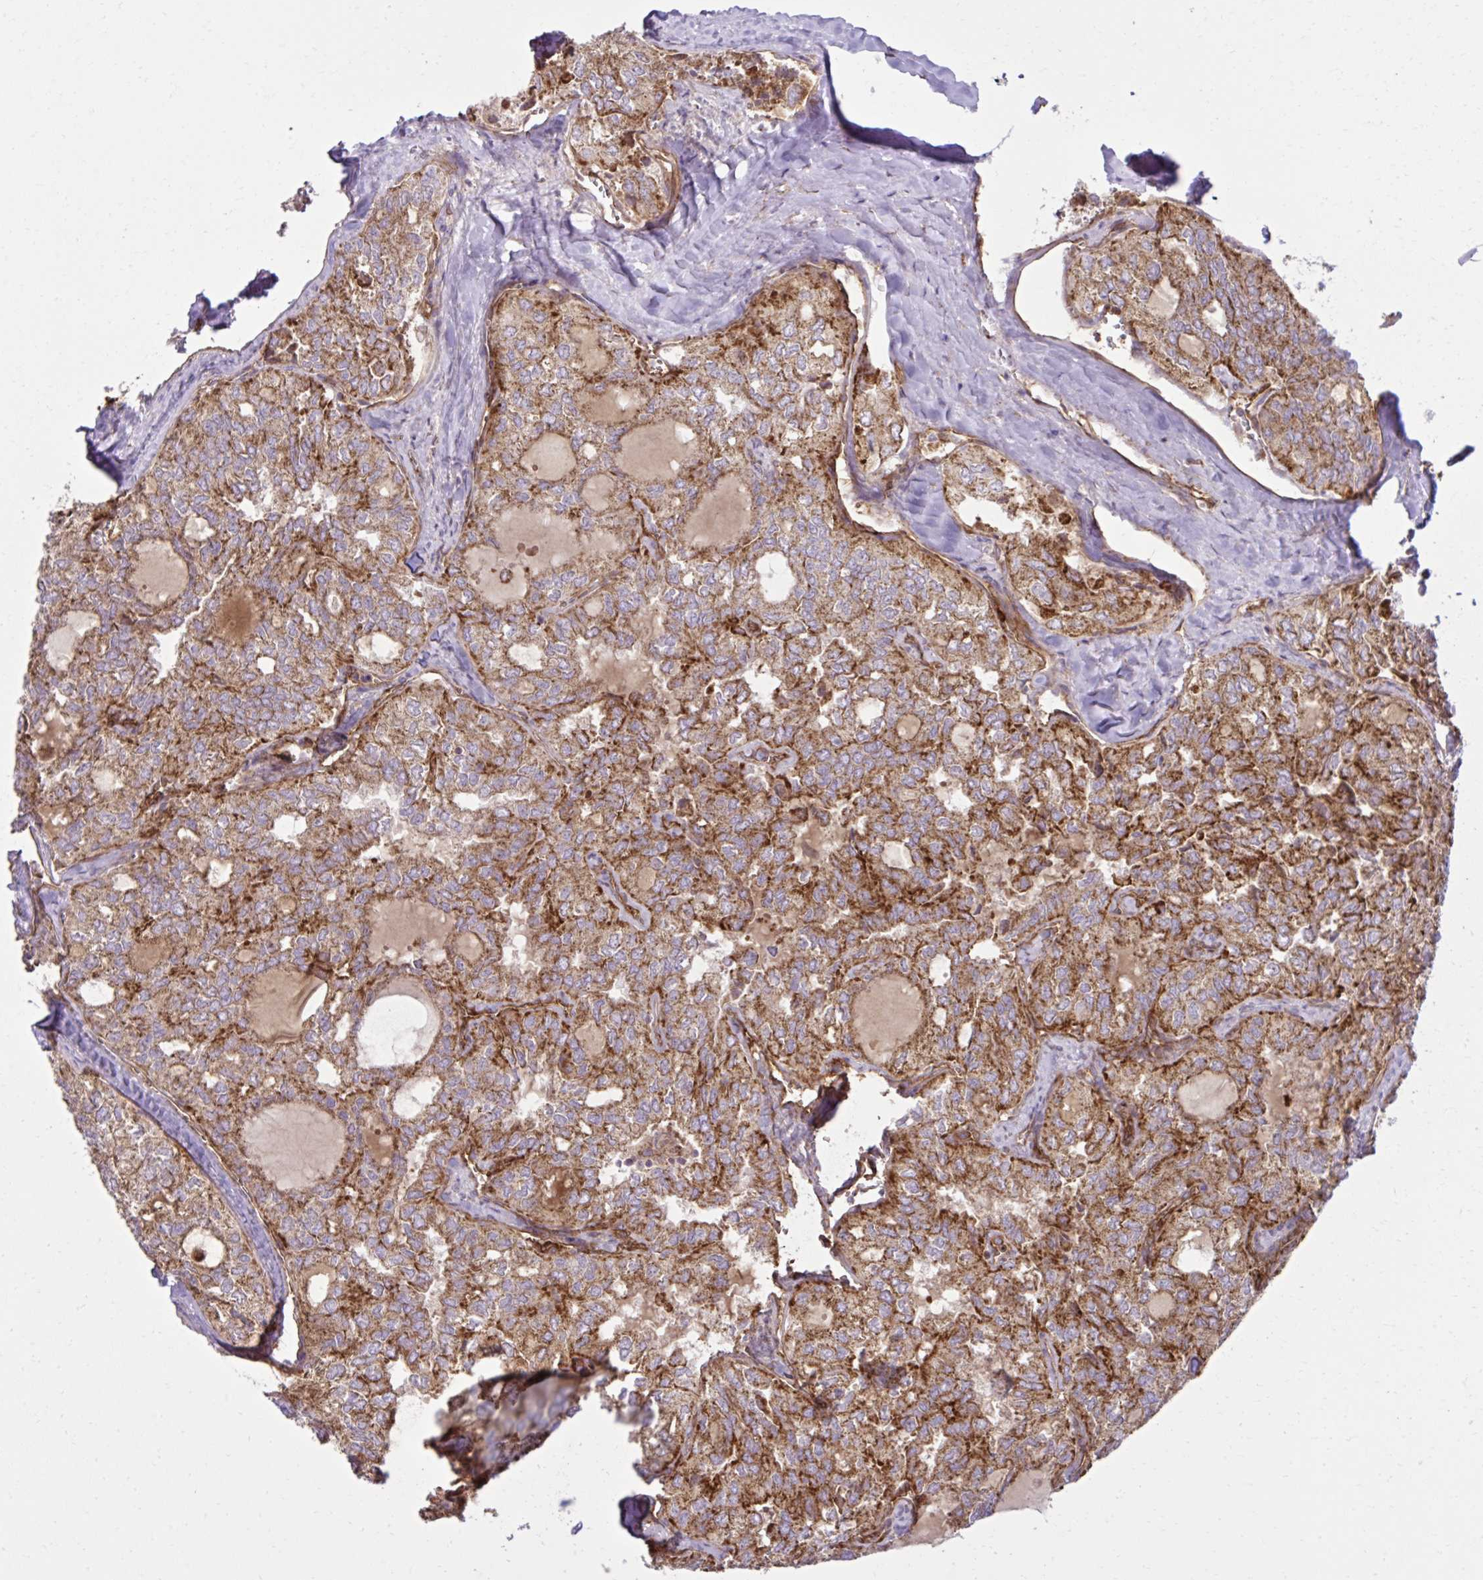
{"staining": {"intensity": "moderate", "quantity": ">75%", "location": "cytoplasmic/membranous"}, "tissue": "thyroid cancer", "cell_type": "Tumor cells", "image_type": "cancer", "snomed": [{"axis": "morphology", "description": "Follicular adenoma carcinoma, NOS"}, {"axis": "topography", "description": "Thyroid gland"}], "caption": "High-magnification brightfield microscopy of thyroid cancer (follicular adenoma carcinoma) stained with DAB (brown) and counterstained with hematoxylin (blue). tumor cells exhibit moderate cytoplasmic/membranous positivity is seen in about>75% of cells.", "gene": "LIMS1", "patient": {"sex": "male", "age": 75}}